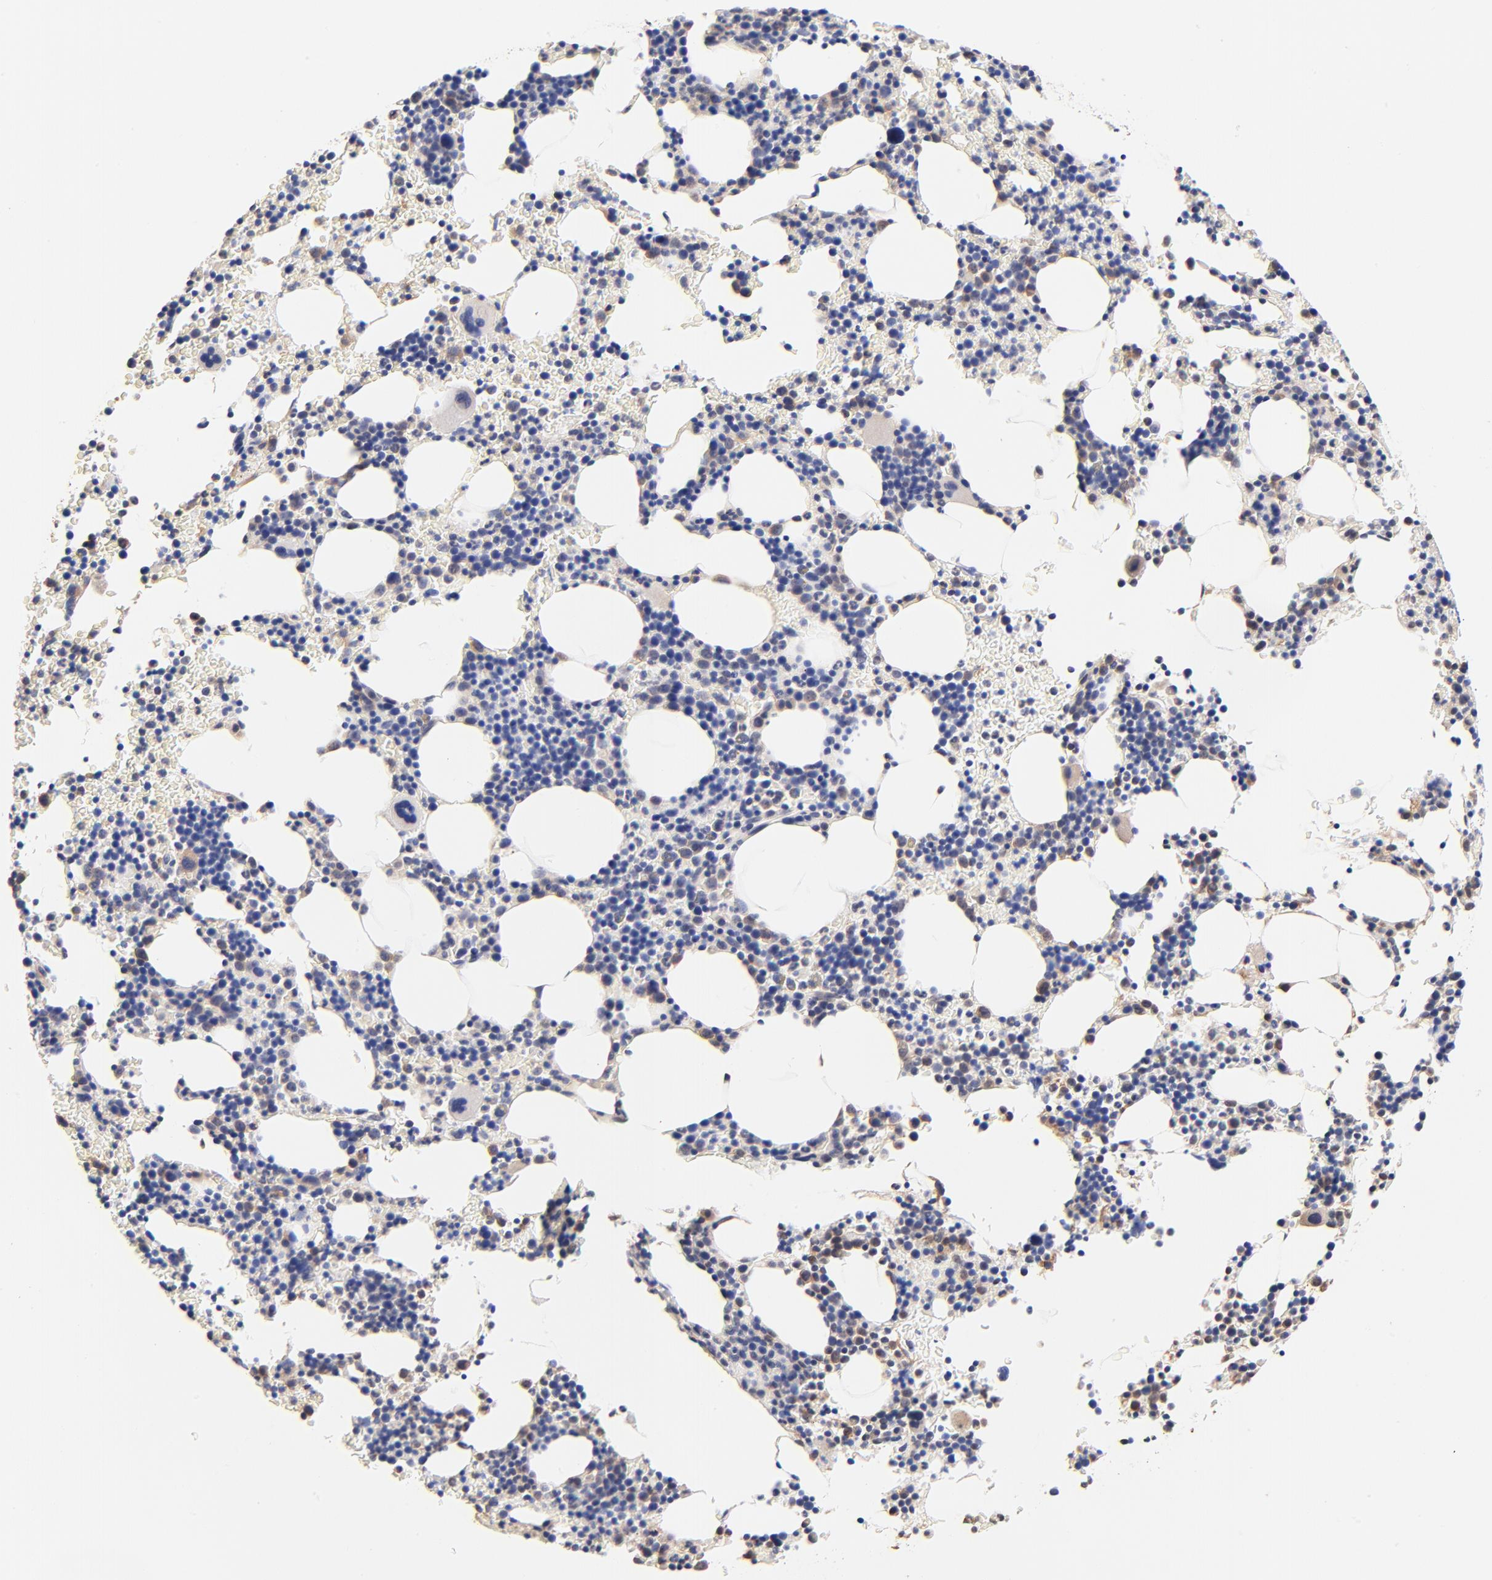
{"staining": {"intensity": "weak", "quantity": "<25%", "location": "cytoplasmic/membranous"}, "tissue": "bone marrow", "cell_type": "Hematopoietic cells", "image_type": "normal", "snomed": [{"axis": "morphology", "description": "Normal tissue, NOS"}, {"axis": "topography", "description": "Bone marrow"}], "caption": "High power microscopy image of an immunohistochemistry (IHC) image of unremarkable bone marrow, revealing no significant expression in hematopoietic cells.", "gene": "PTK7", "patient": {"sex": "female", "age": 78}}